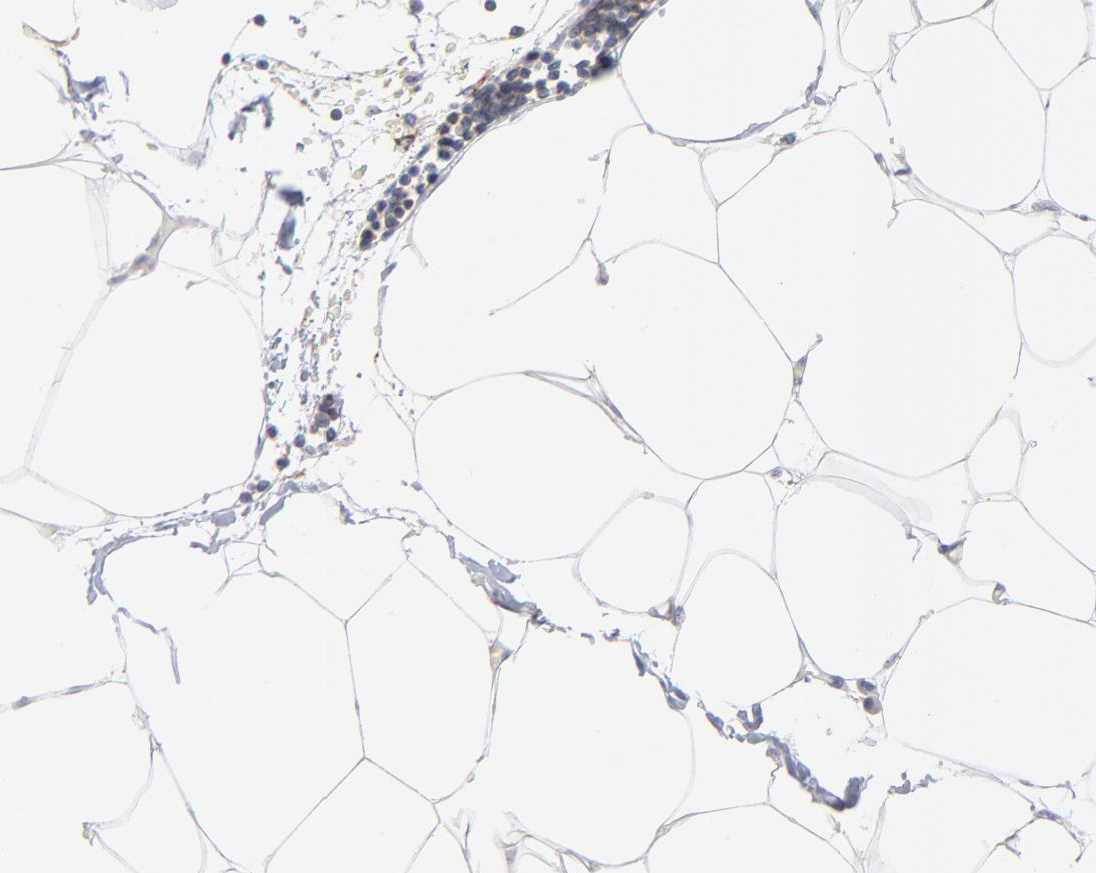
{"staining": {"intensity": "negative", "quantity": "none", "location": "none"}, "tissue": "adipose tissue", "cell_type": "Adipocytes", "image_type": "normal", "snomed": [{"axis": "morphology", "description": "Normal tissue, NOS"}, {"axis": "morphology", "description": "Adenocarcinoma, NOS"}, {"axis": "topography", "description": "Colon"}, {"axis": "topography", "description": "Peripheral nerve tissue"}], "caption": "Photomicrograph shows no protein expression in adipocytes of benign adipose tissue.", "gene": "SEPTIN11", "patient": {"sex": "male", "age": 14}}